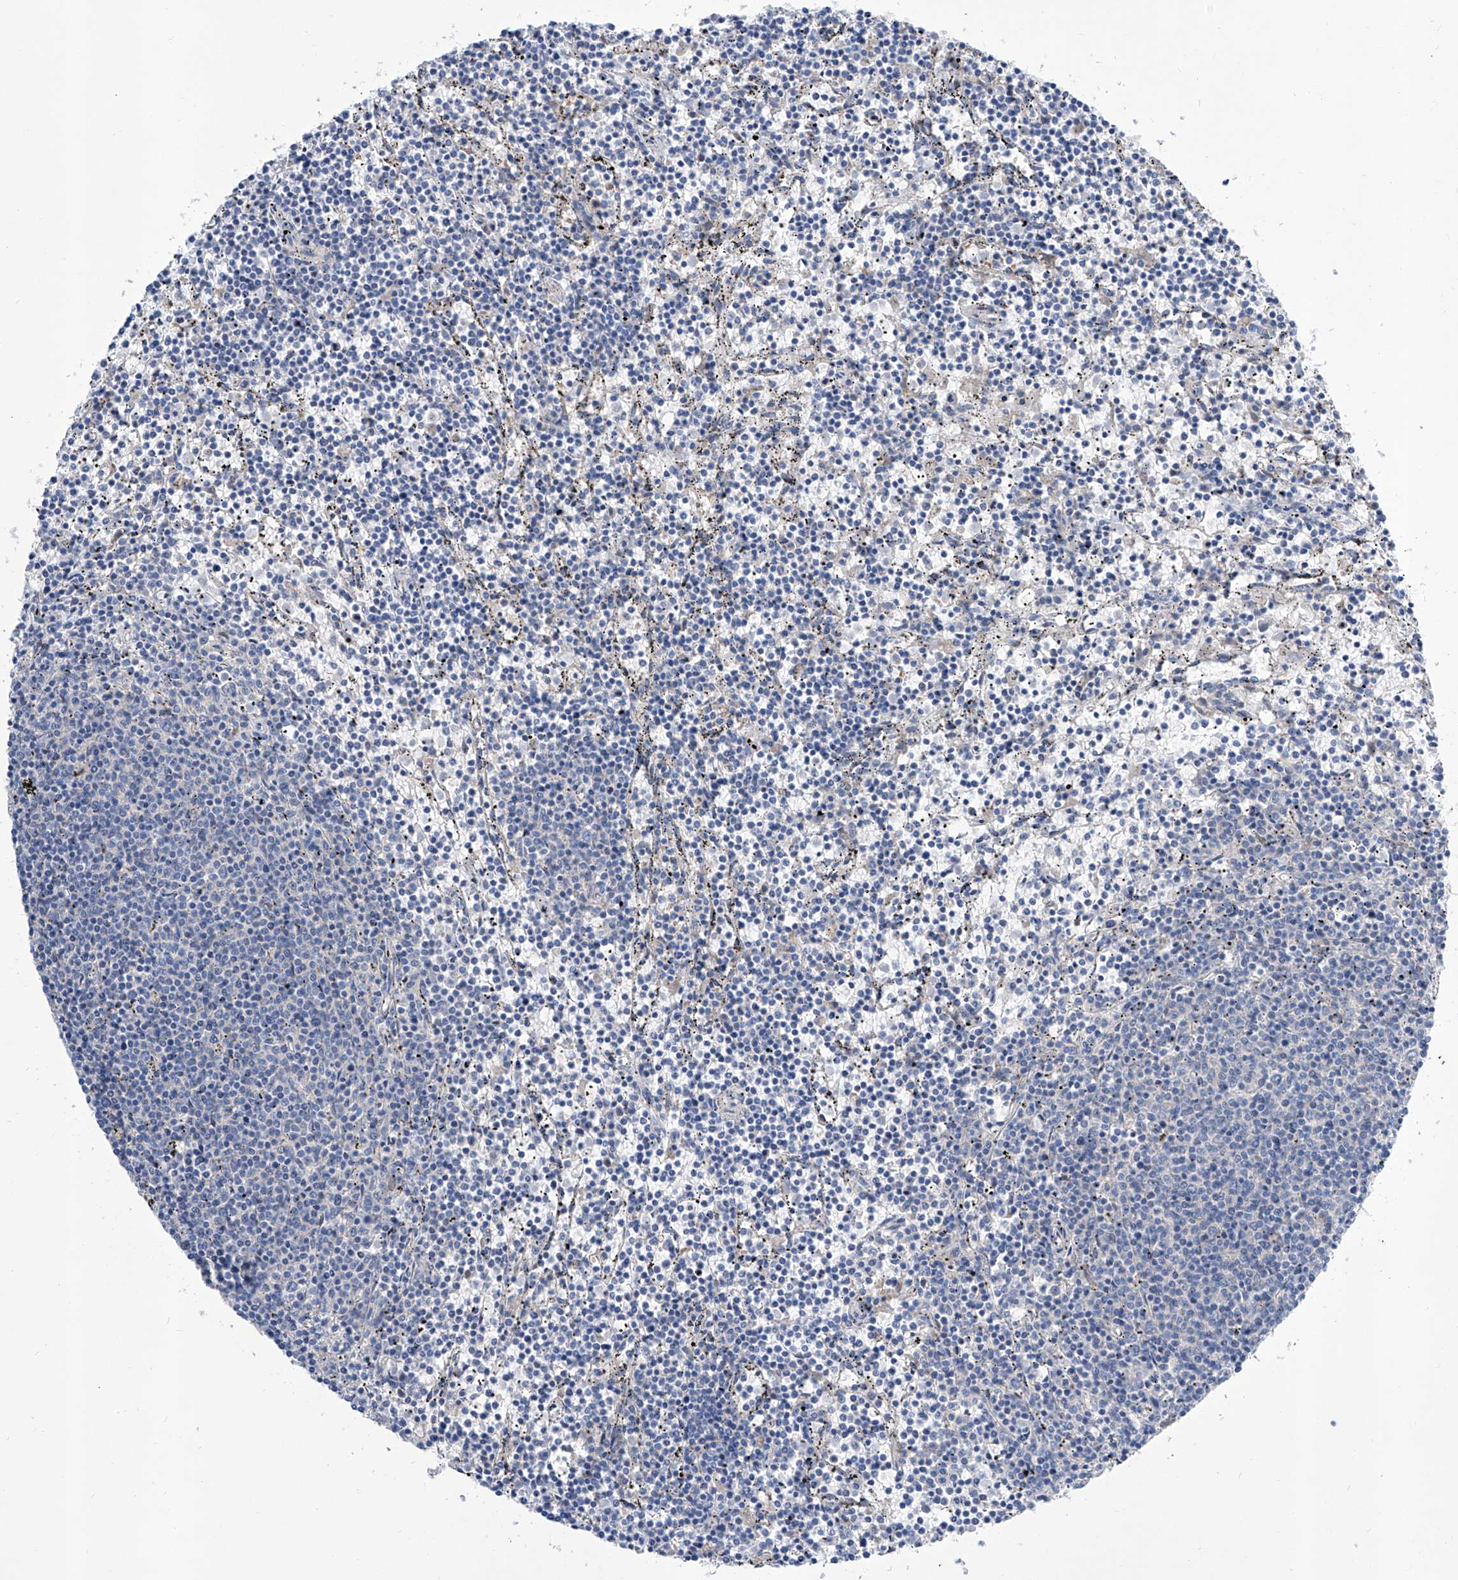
{"staining": {"intensity": "negative", "quantity": "none", "location": "none"}, "tissue": "lymphoma", "cell_type": "Tumor cells", "image_type": "cancer", "snomed": [{"axis": "morphology", "description": "Malignant lymphoma, non-Hodgkin's type, Low grade"}, {"axis": "topography", "description": "Spleen"}], "caption": "Immunohistochemistry image of neoplastic tissue: lymphoma stained with DAB exhibits no significant protein expression in tumor cells.", "gene": "SRBD1", "patient": {"sex": "female", "age": 50}}